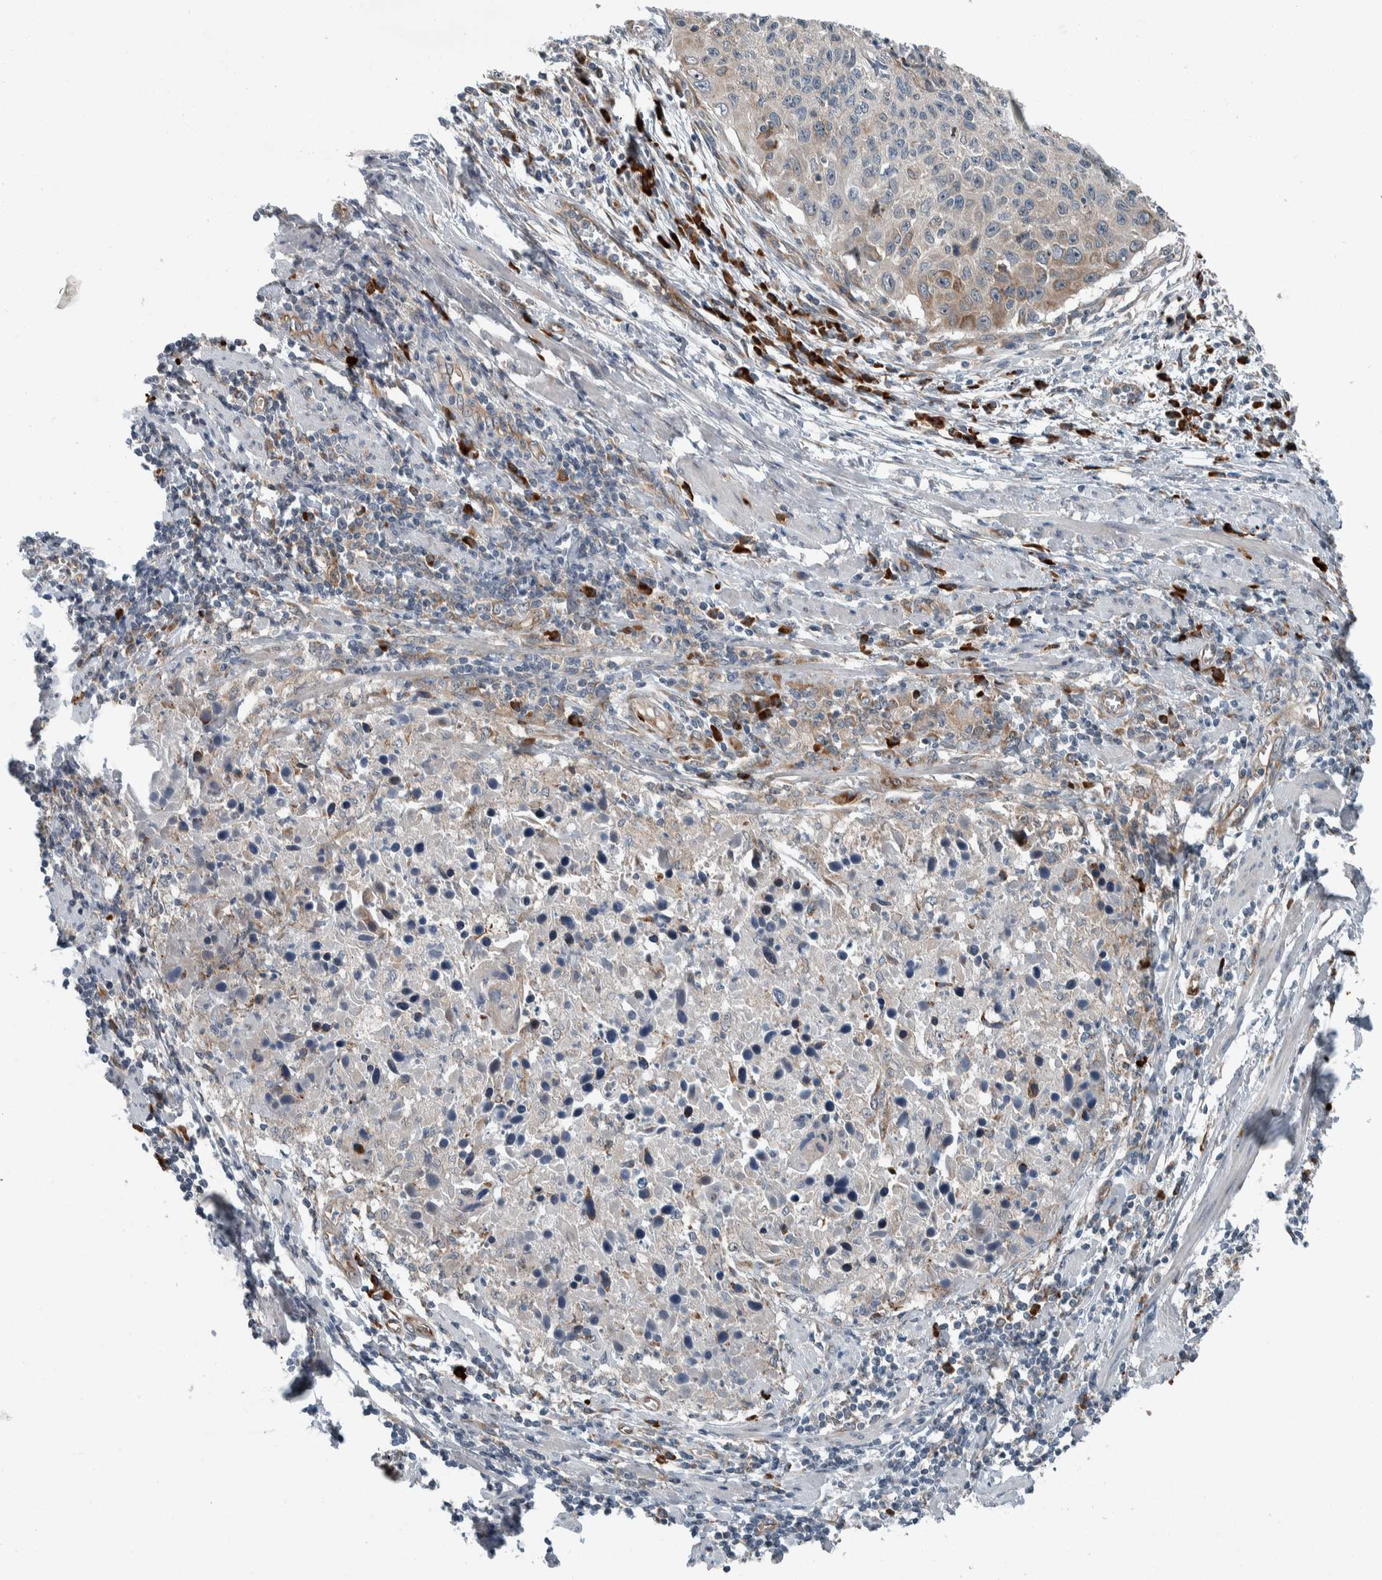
{"staining": {"intensity": "moderate", "quantity": "<25%", "location": "cytoplasmic/membranous"}, "tissue": "cervical cancer", "cell_type": "Tumor cells", "image_type": "cancer", "snomed": [{"axis": "morphology", "description": "Squamous cell carcinoma, NOS"}, {"axis": "topography", "description": "Cervix"}], "caption": "Brown immunohistochemical staining in human squamous cell carcinoma (cervical) shows moderate cytoplasmic/membranous expression in about <25% of tumor cells.", "gene": "USP25", "patient": {"sex": "female", "age": 53}}